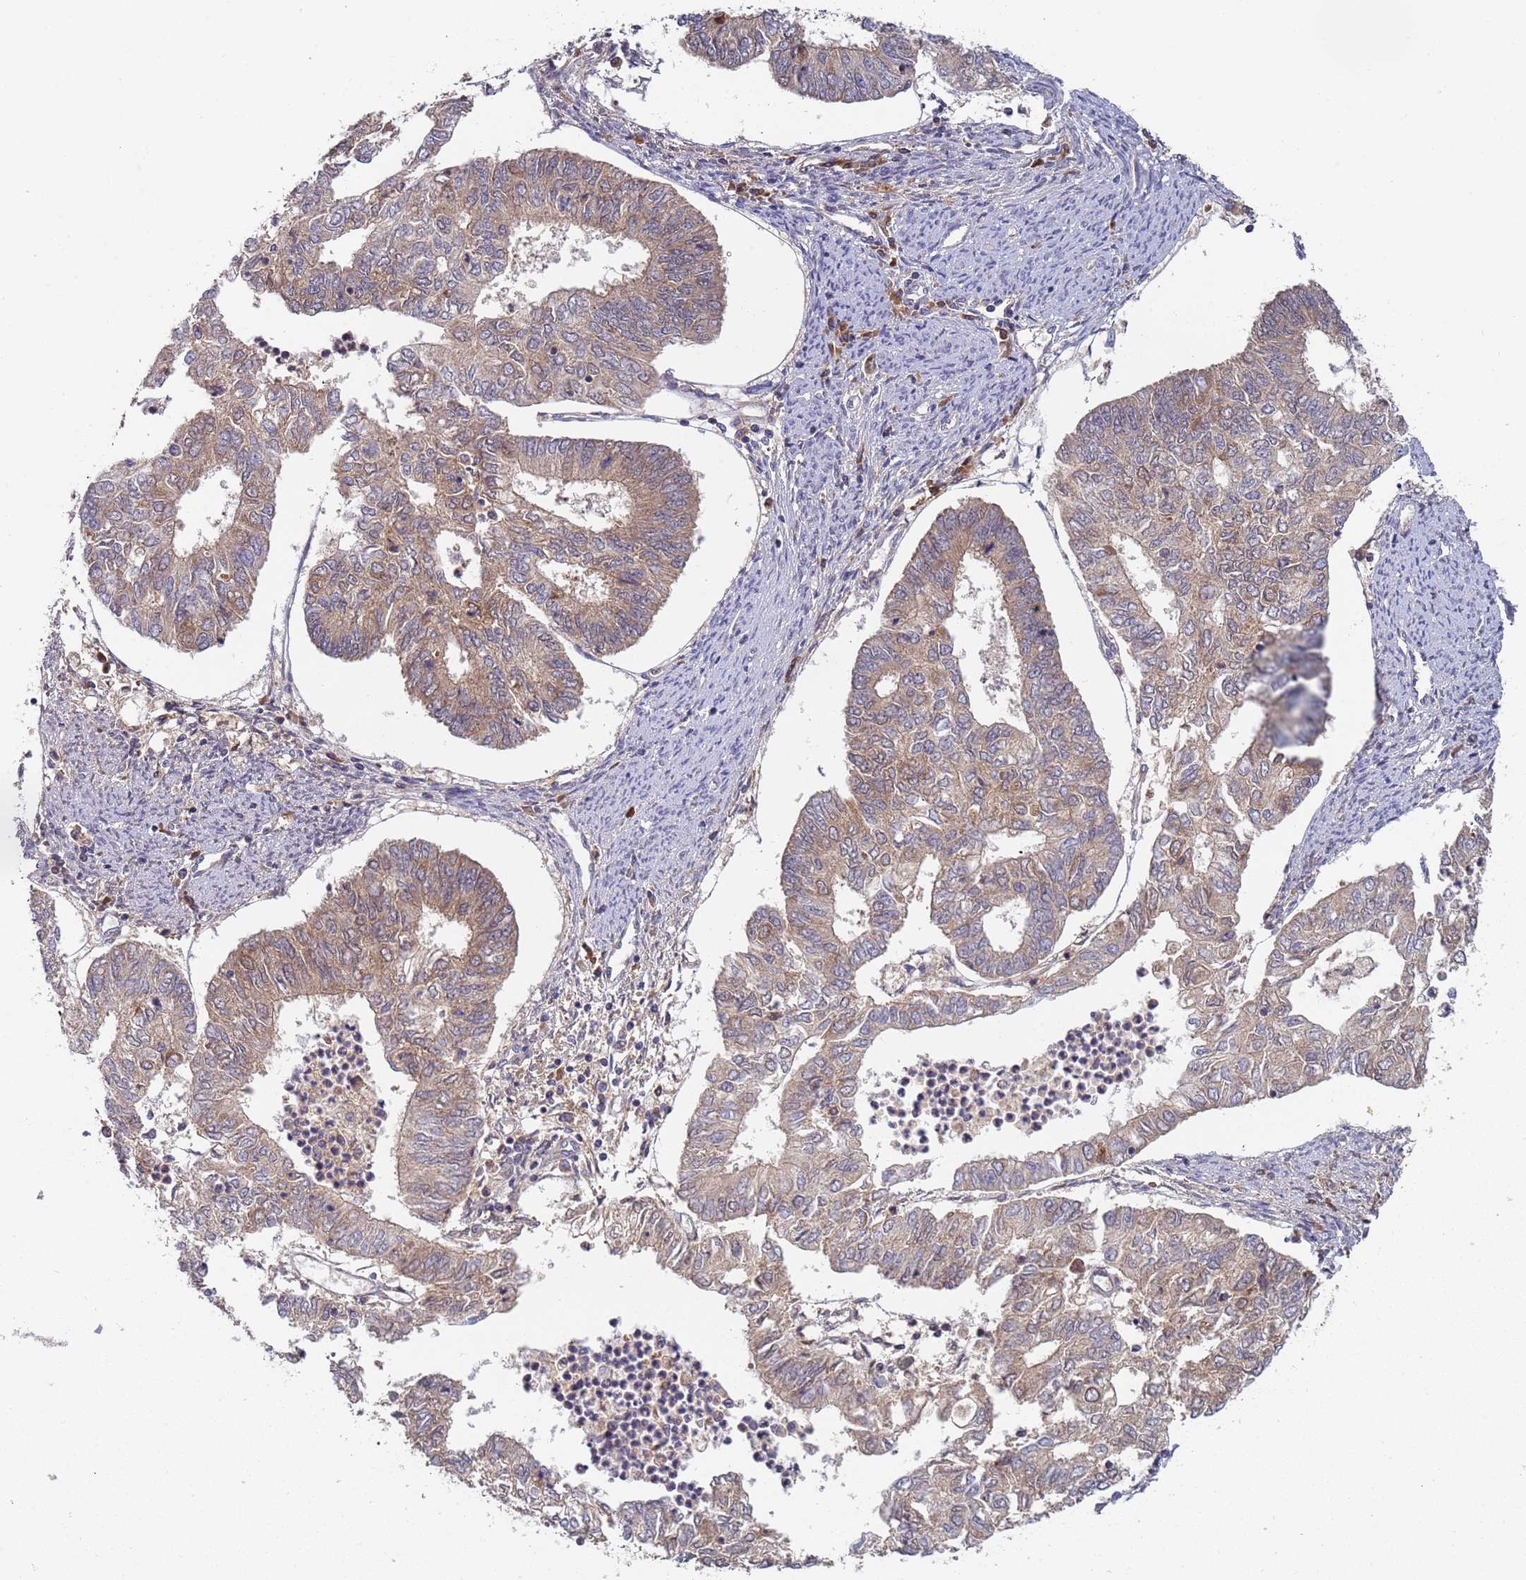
{"staining": {"intensity": "weak", "quantity": ">75%", "location": "cytoplasmic/membranous"}, "tissue": "endometrial cancer", "cell_type": "Tumor cells", "image_type": "cancer", "snomed": [{"axis": "morphology", "description": "Adenocarcinoma, NOS"}, {"axis": "topography", "description": "Endometrium"}], "caption": "Immunohistochemistry (IHC) staining of adenocarcinoma (endometrial), which exhibits low levels of weak cytoplasmic/membranous expression in about >75% of tumor cells indicating weak cytoplasmic/membranous protein staining. The staining was performed using DAB (3,3'-diaminobenzidine) (brown) for protein detection and nuclei were counterstained in hematoxylin (blue).", "gene": "OR5A2", "patient": {"sex": "female", "age": 68}}